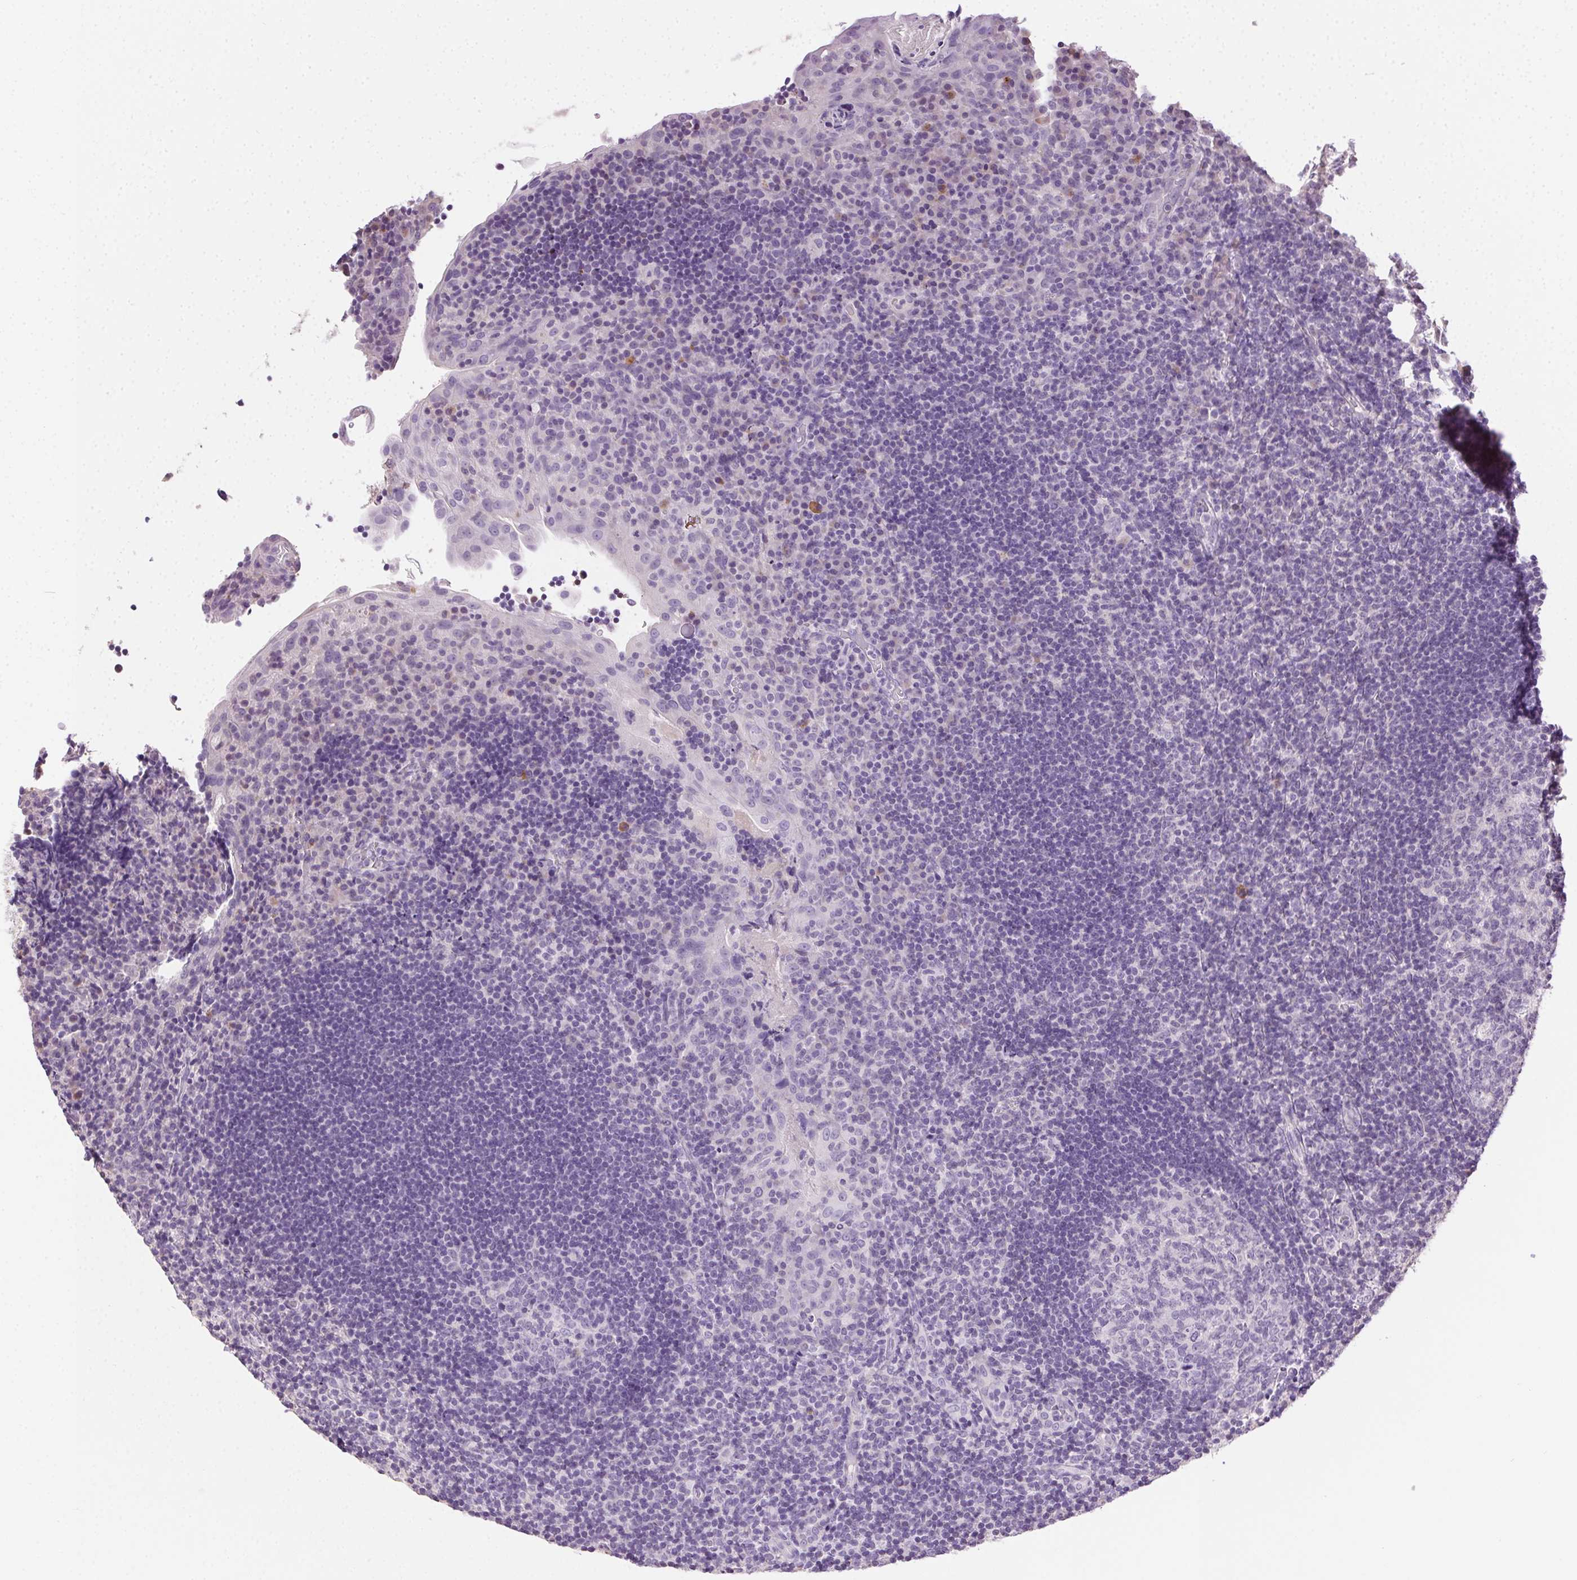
{"staining": {"intensity": "negative", "quantity": "none", "location": "none"}, "tissue": "tonsil", "cell_type": "Germinal center cells", "image_type": "normal", "snomed": [{"axis": "morphology", "description": "Normal tissue, NOS"}, {"axis": "topography", "description": "Tonsil"}], "caption": "IHC of normal tonsil reveals no positivity in germinal center cells. Nuclei are stained in blue.", "gene": "SYCE2", "patient": {"sex": "male", "age": 17}}